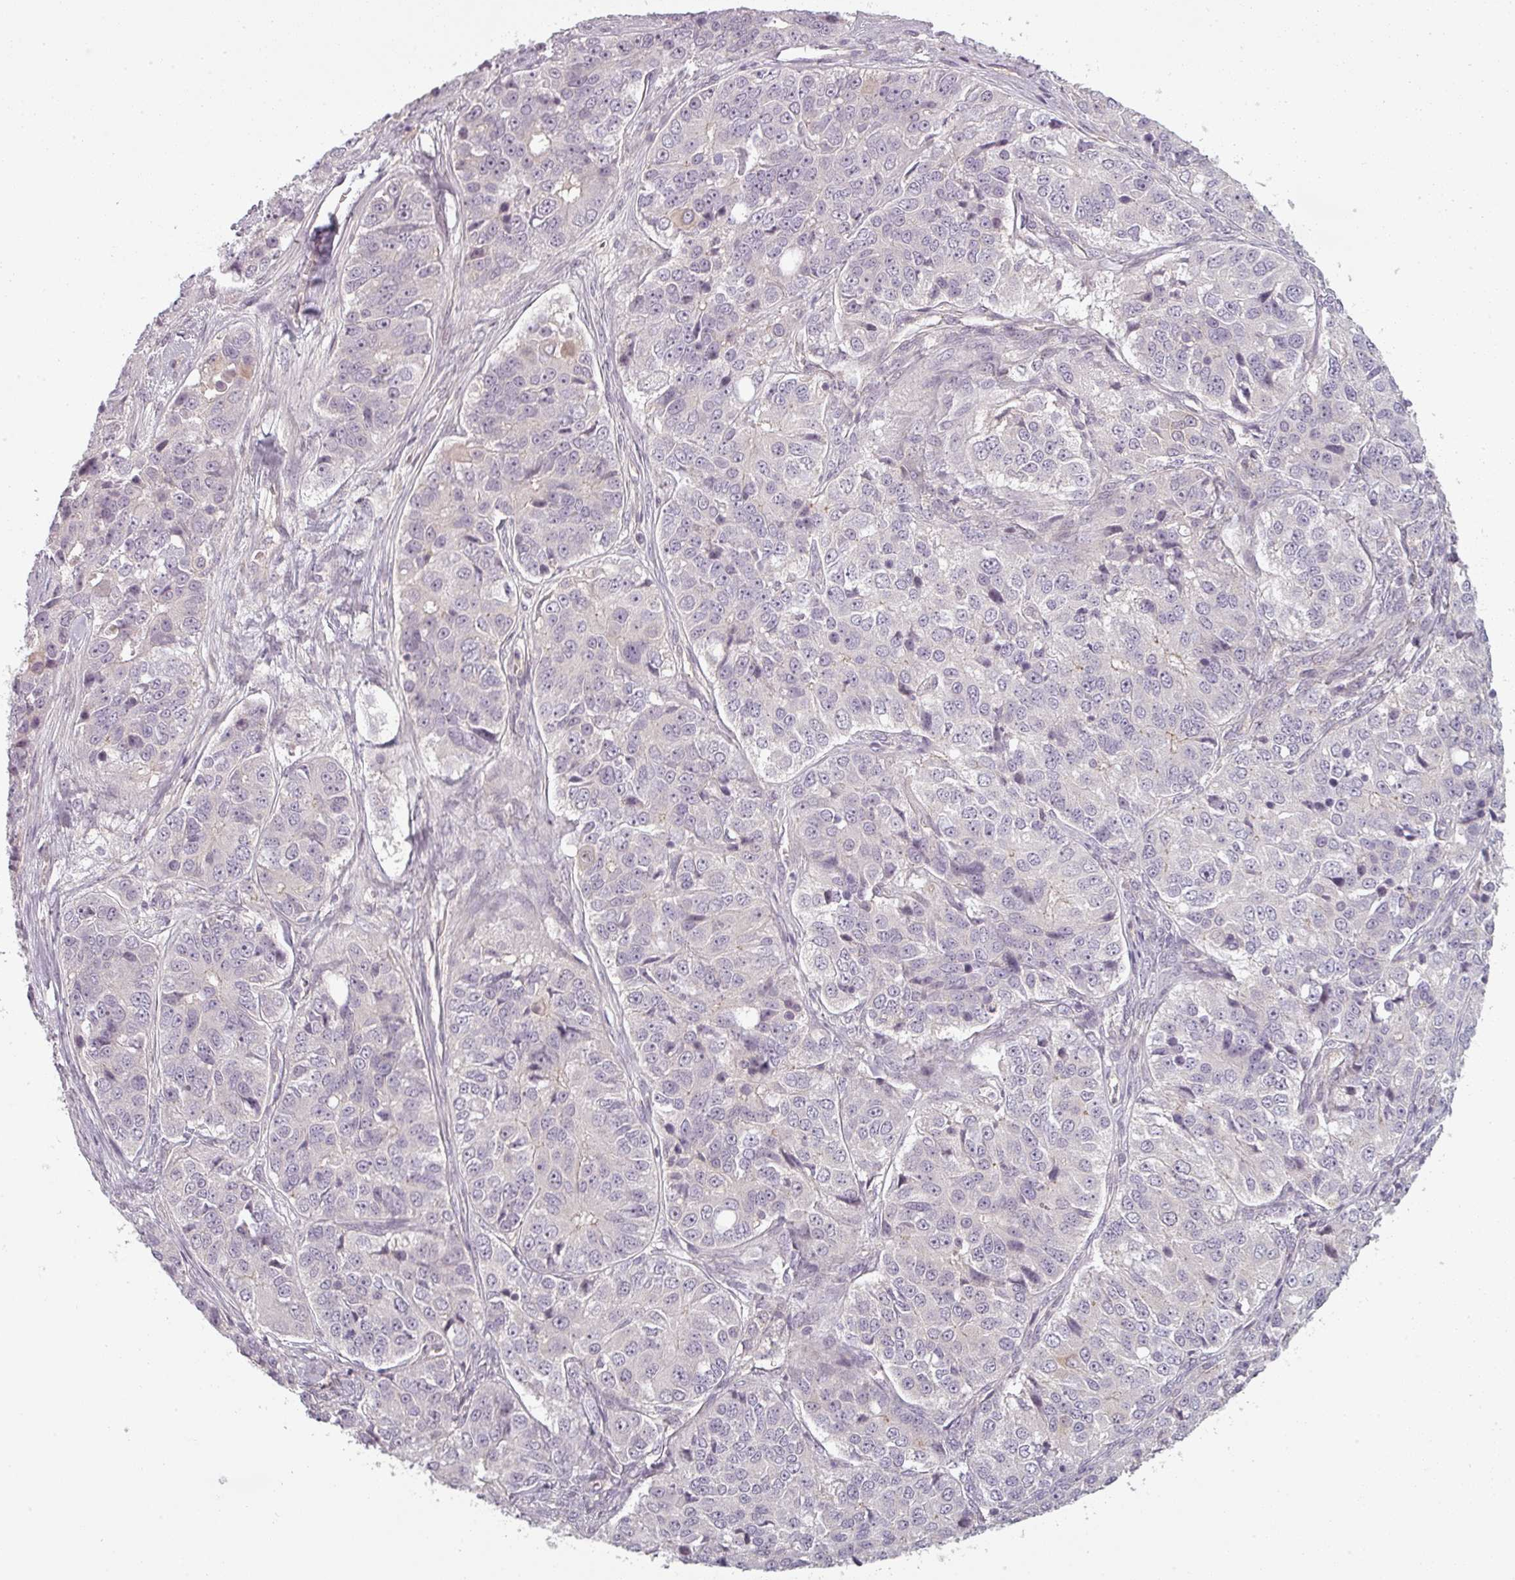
{"staining": {"intensity": "negative", "quantity": "none", "location": "none"}, "tissue": "ovarian cancer", "cell_type": "Tumor cells", "image_type": "cancer", "snomed": [{"axis": "morphology", "description": "Carcinoma, endometroid"}, {"axis": "topography", "description": "Ovary"}], "caption": "High power microscopy micrograph of an IHC histopathology image of endometroid carcinoma (ovarian), revealing no significant positivity in tumor cells.", "gene": "SLC16A9", "patient": {"sex": "female", "age": 51}}